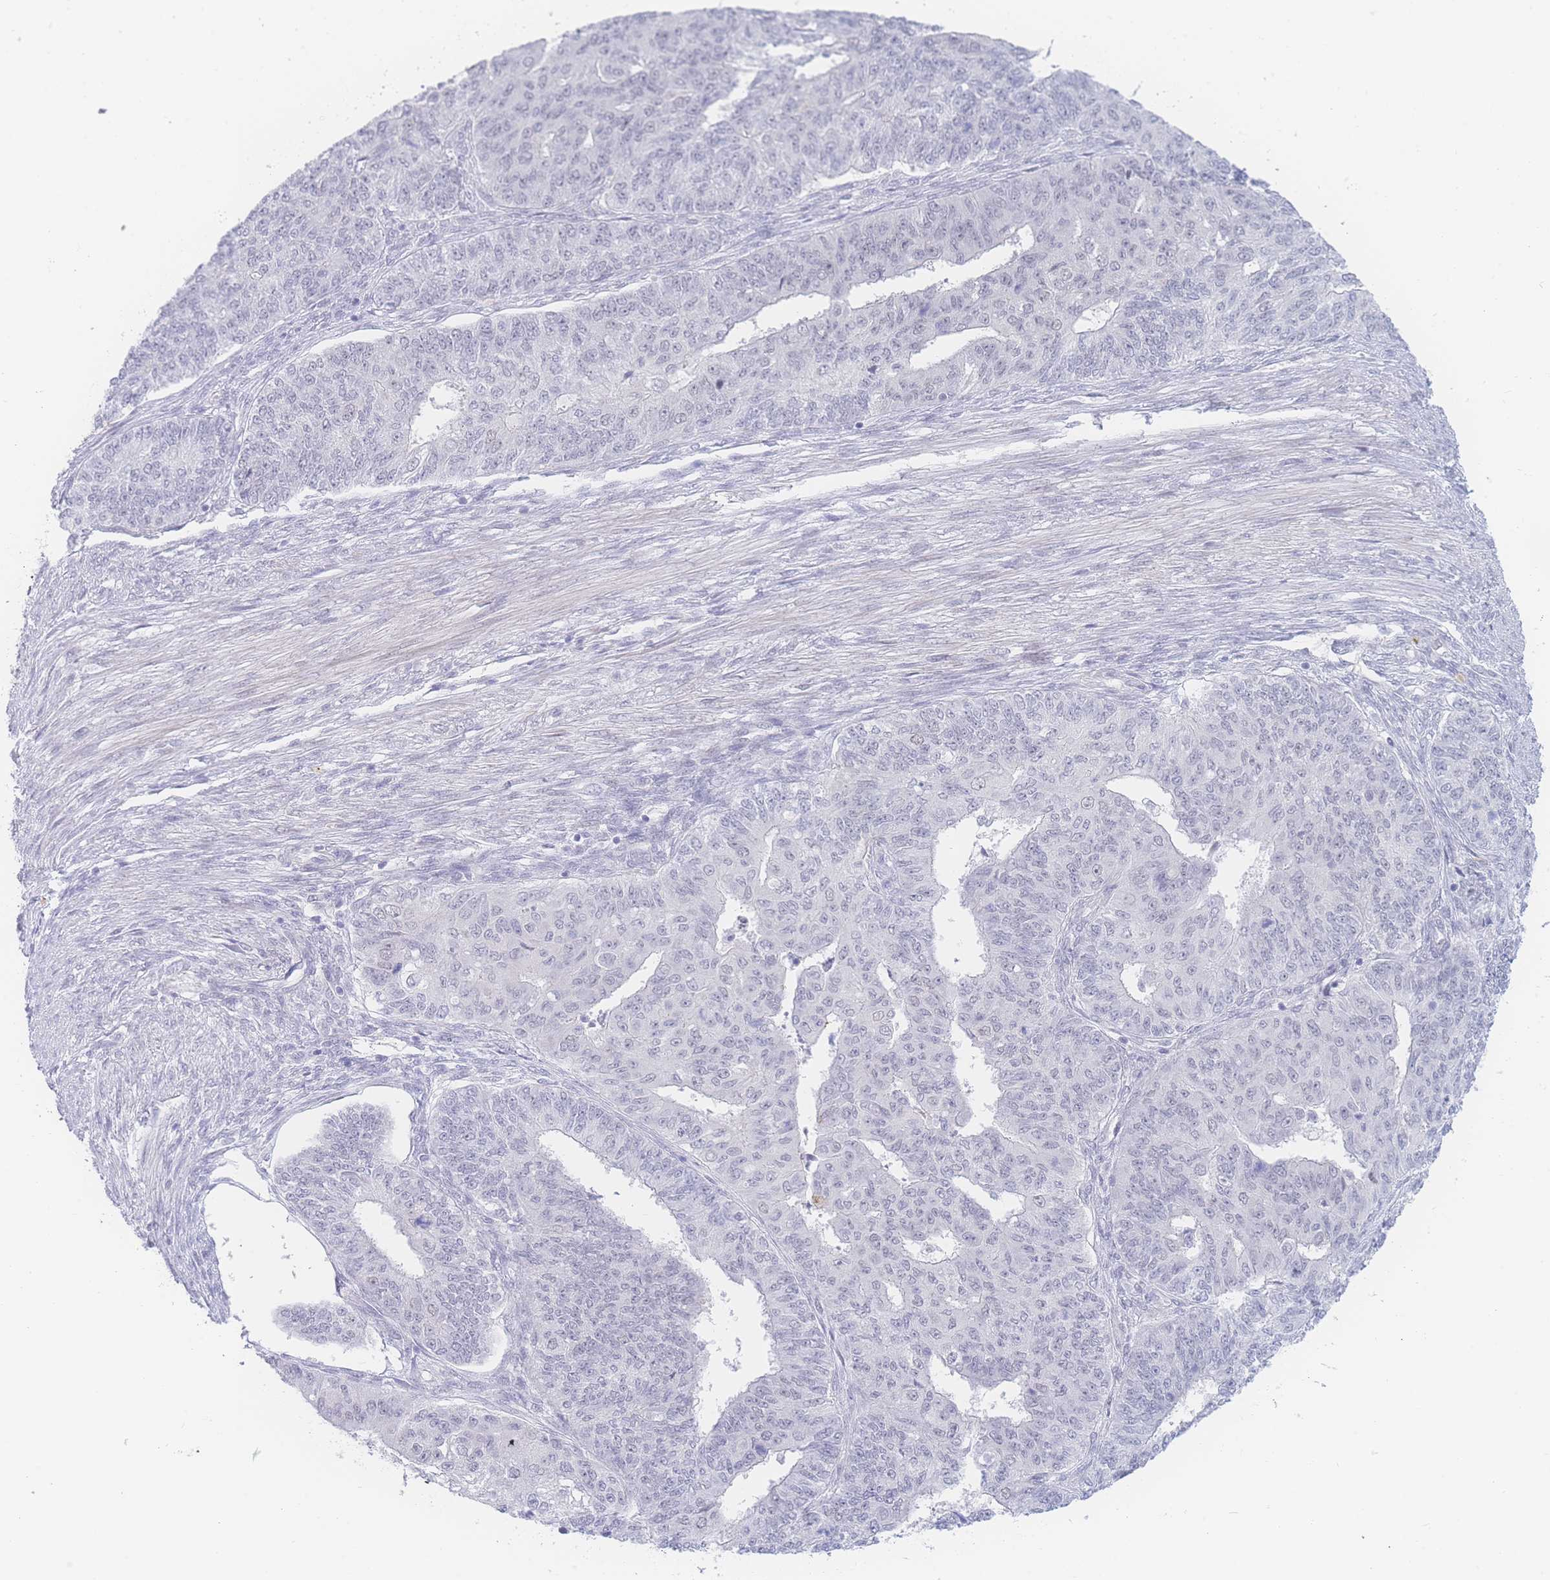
{"staining": {"intensity": "negative", "quantity": "none", "location": "none"}, "tissue": "endometrial cancer", "cell_type": "Tumor cells", "image_type": "cancer", "snomed": [{"axis": "morphology", "description": "Adenocarcinoma, NOS"}, {"axis": "topography", "description": "Endometrium"}], "caption": "DAB immunohistochemical staining of endometrial cancer shows no significant expression in tumor cells.", "gene": "PRSS22", "patient": {"sex": "female", "age": 32}}